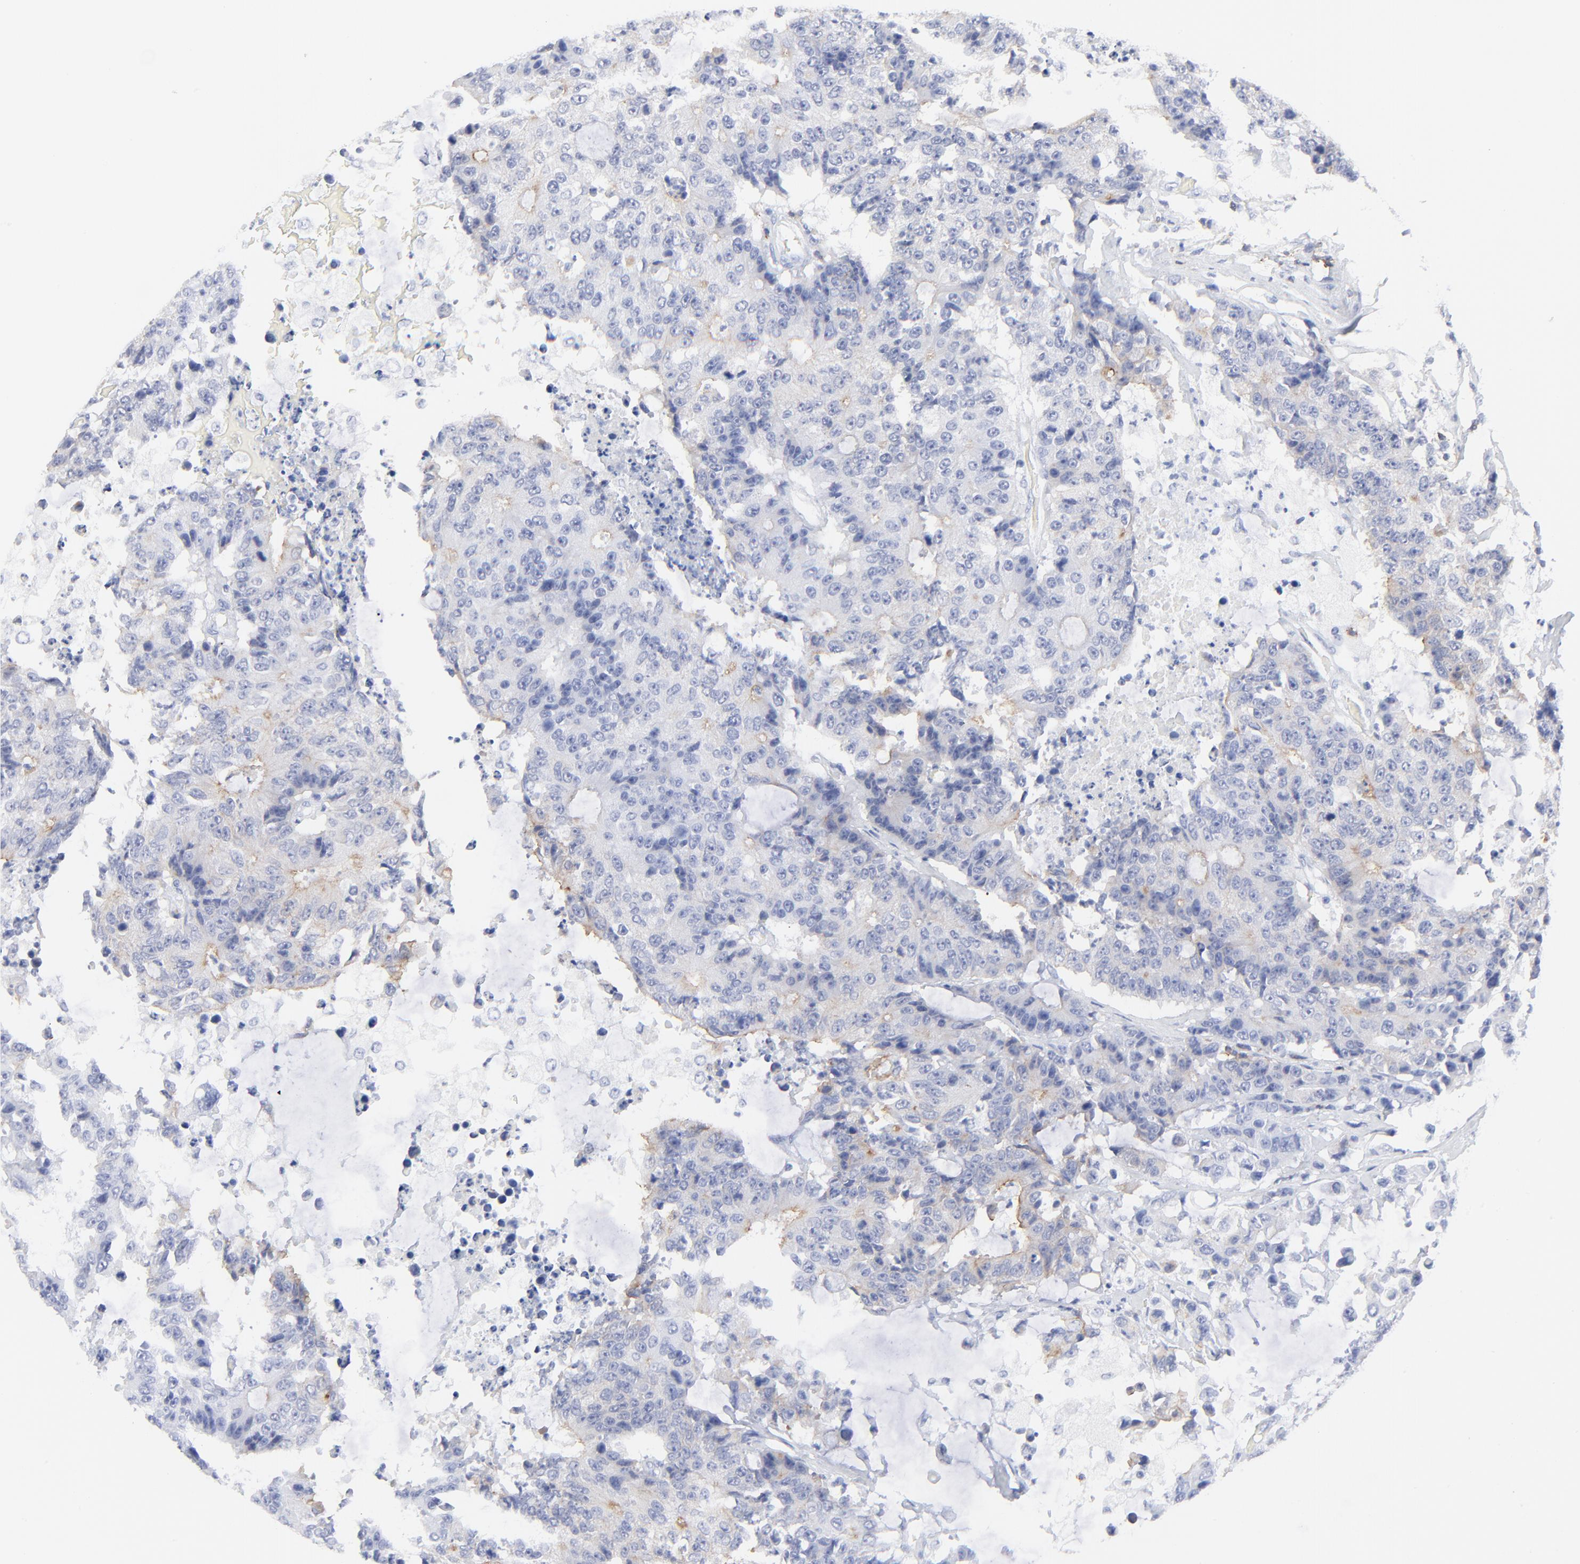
{"staining": {"intensity": "weak", "quantity": "<25%", "location": "cytoplasmic/membranous"}, "tissue": "colorectal cancer", "cell_type": "Tumor cells", "image_type": "cancer", "snomed": [{"axis": "morphology", "description": "Adenocarcinoma, NOS"}, {"axis": "topography", "description": "Colon"}], "caption": "Protein analysis of colorectal cancer reveals no significant staining in tumor cells.", "gene": "LCK", "patient": {"sex": "female", "age": 86}}